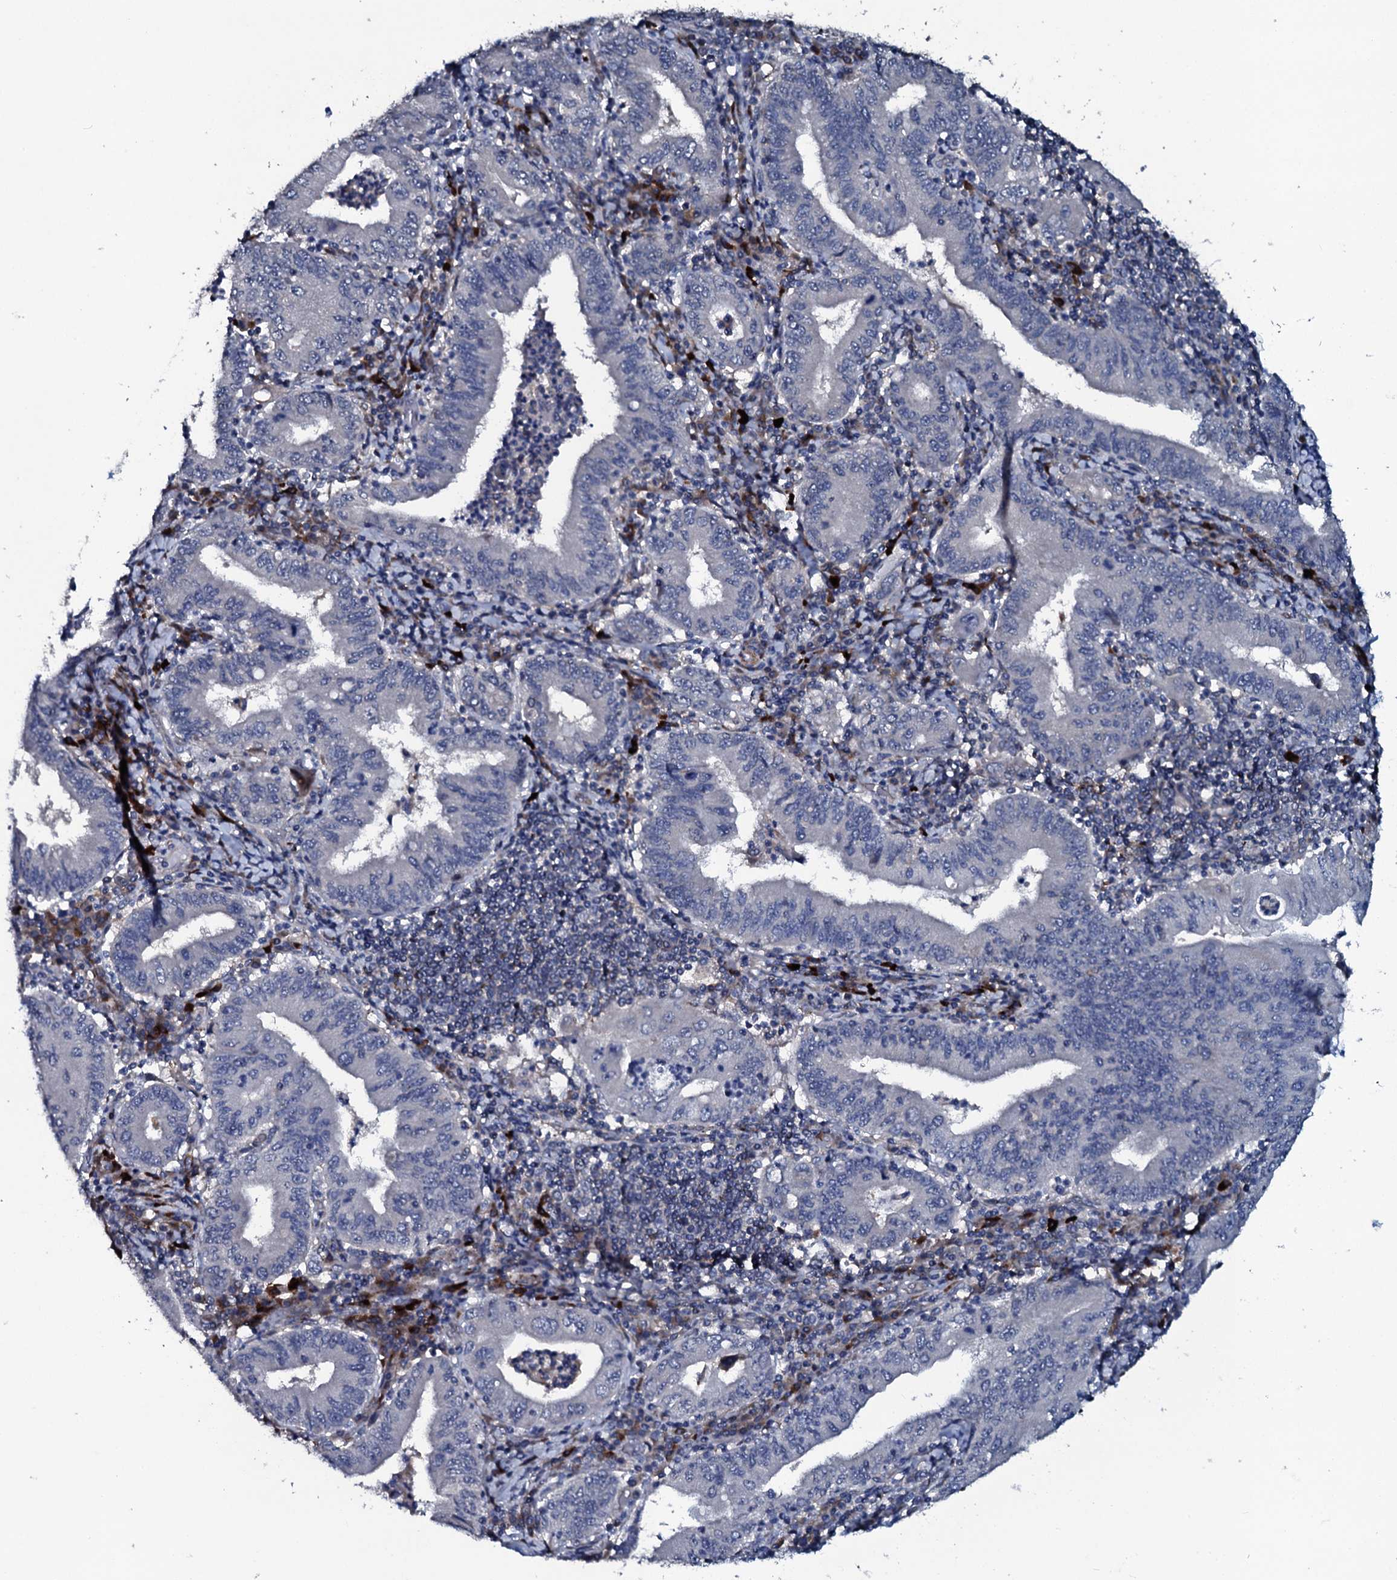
{"staining": {"intensity": "negative", "quantity": "none", "location": "none"}, "tissue": "stomach cancer", "cell_type": "Tumor cells", "image_type": "cancer", "snomed": [{"axis": "morphology", "description": "Normal tissue, NOS"}, {"axis": "morphology", "description": "Adenocarcinoma, NOS"}, {"axis": "topography", "description": "Esophagus"}, {"axis": "topography", "description": "Stomach, upper"}, {"axis": "topography", "description": "Peripheral nerve tissue"}], "caption": "Stomach adenocarcinoma stained for a protein using immunohistochemistry (IHC) displays no staining tumor cells.", "gene": "IL12B", "patient": {"sex": "male", "age": 62}}